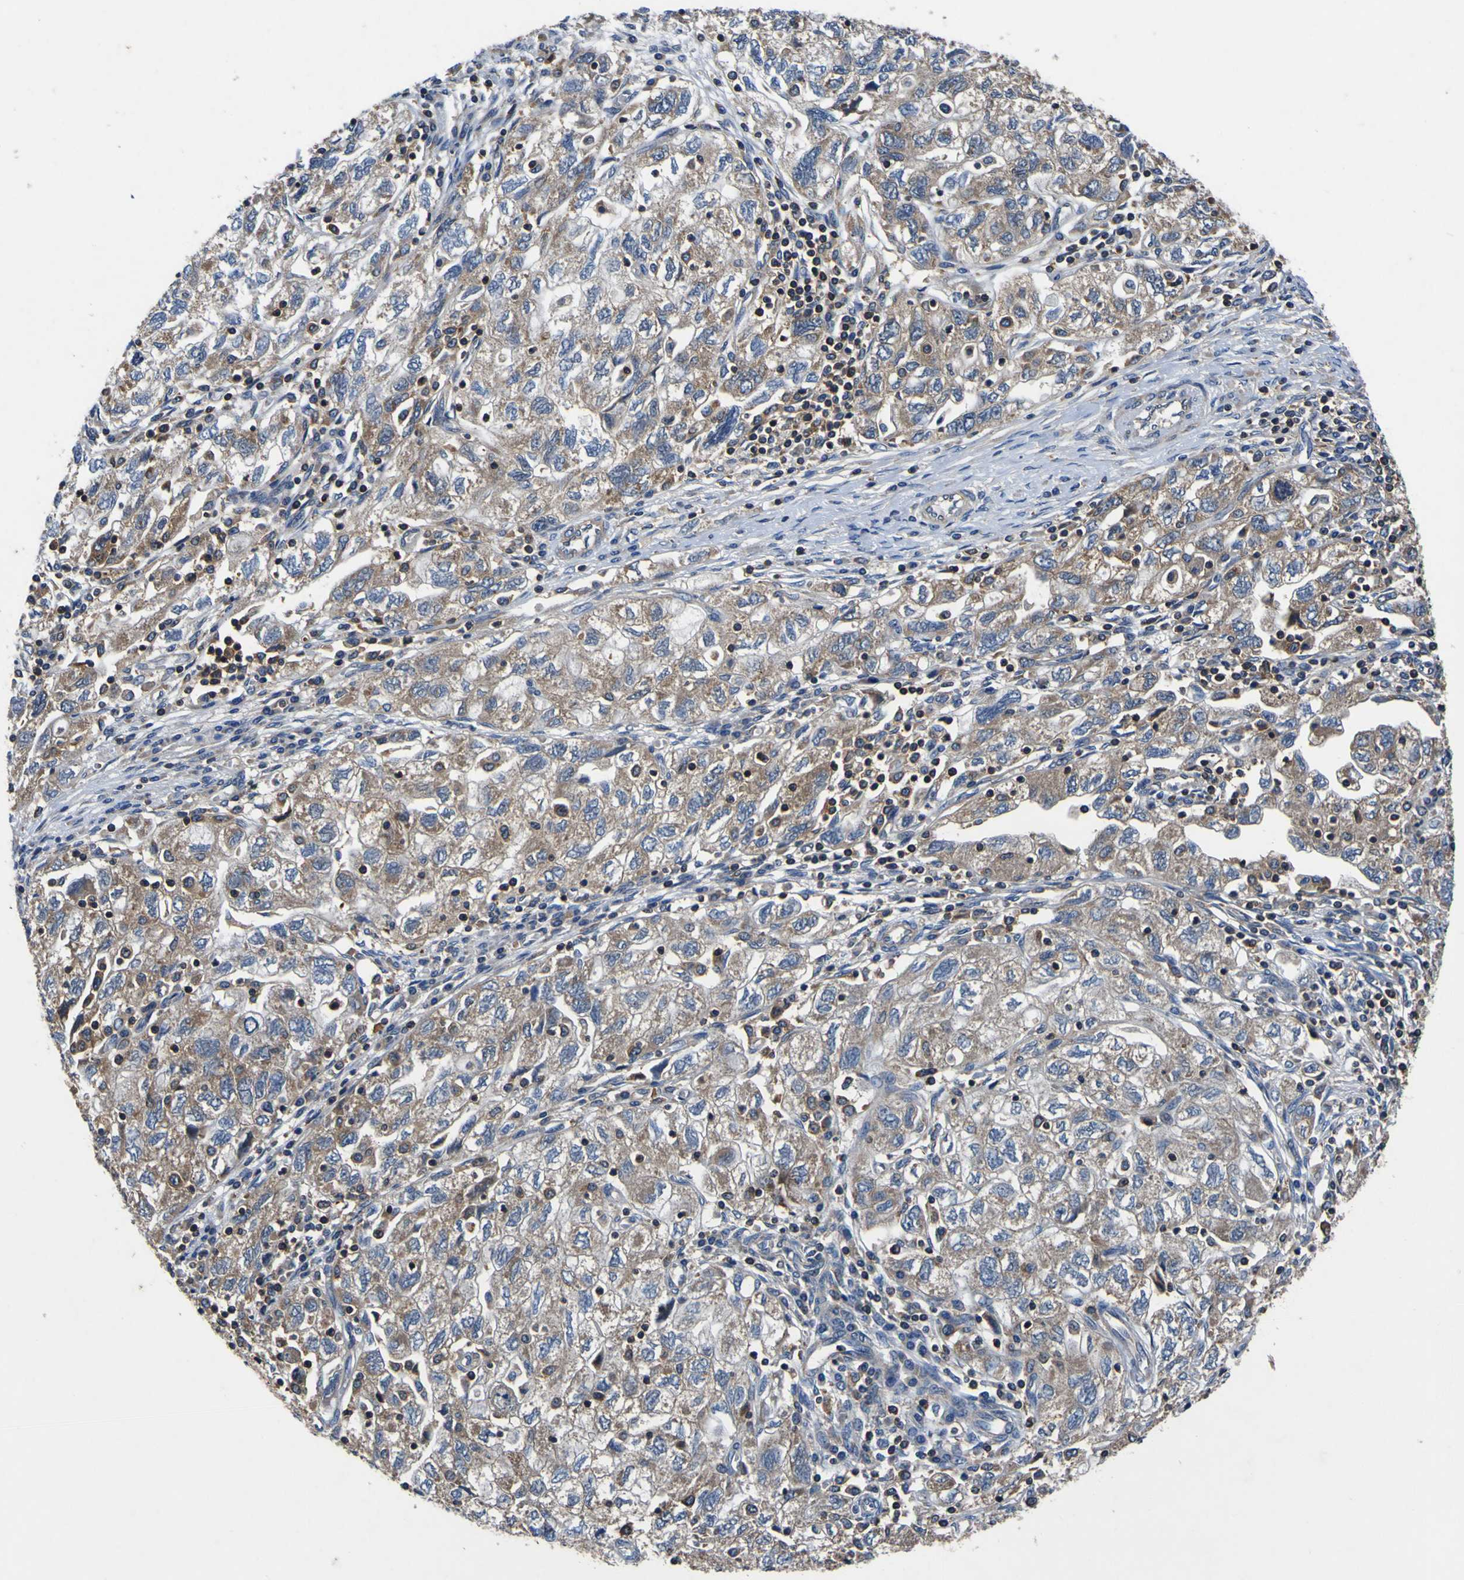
{"staining": {"intensity": "weak", "quantity": ">75%", "location": "cytoplasmic/membranous"}, "tissue": "ovarian cancer", "cell_type": "Tumor cells", "image_type": "cancer", "snomed": [{"axis": "morphology", "description": "Carcinoma, NOS"}, {"axis": "morphology", "description": "Cystadenocarcinoma, serous, NOS"}, {"axis": "topography", "description": "Ovary"}], "caption": "Immunohistochemistry of human serous cystadenocarcinoma (ovarian) displays low levels of weak cytoplasmic/membranous staining in about >75% of tumor cells.", "gene": "CNR2", "patient": {"sex": "female", "age": 69}}